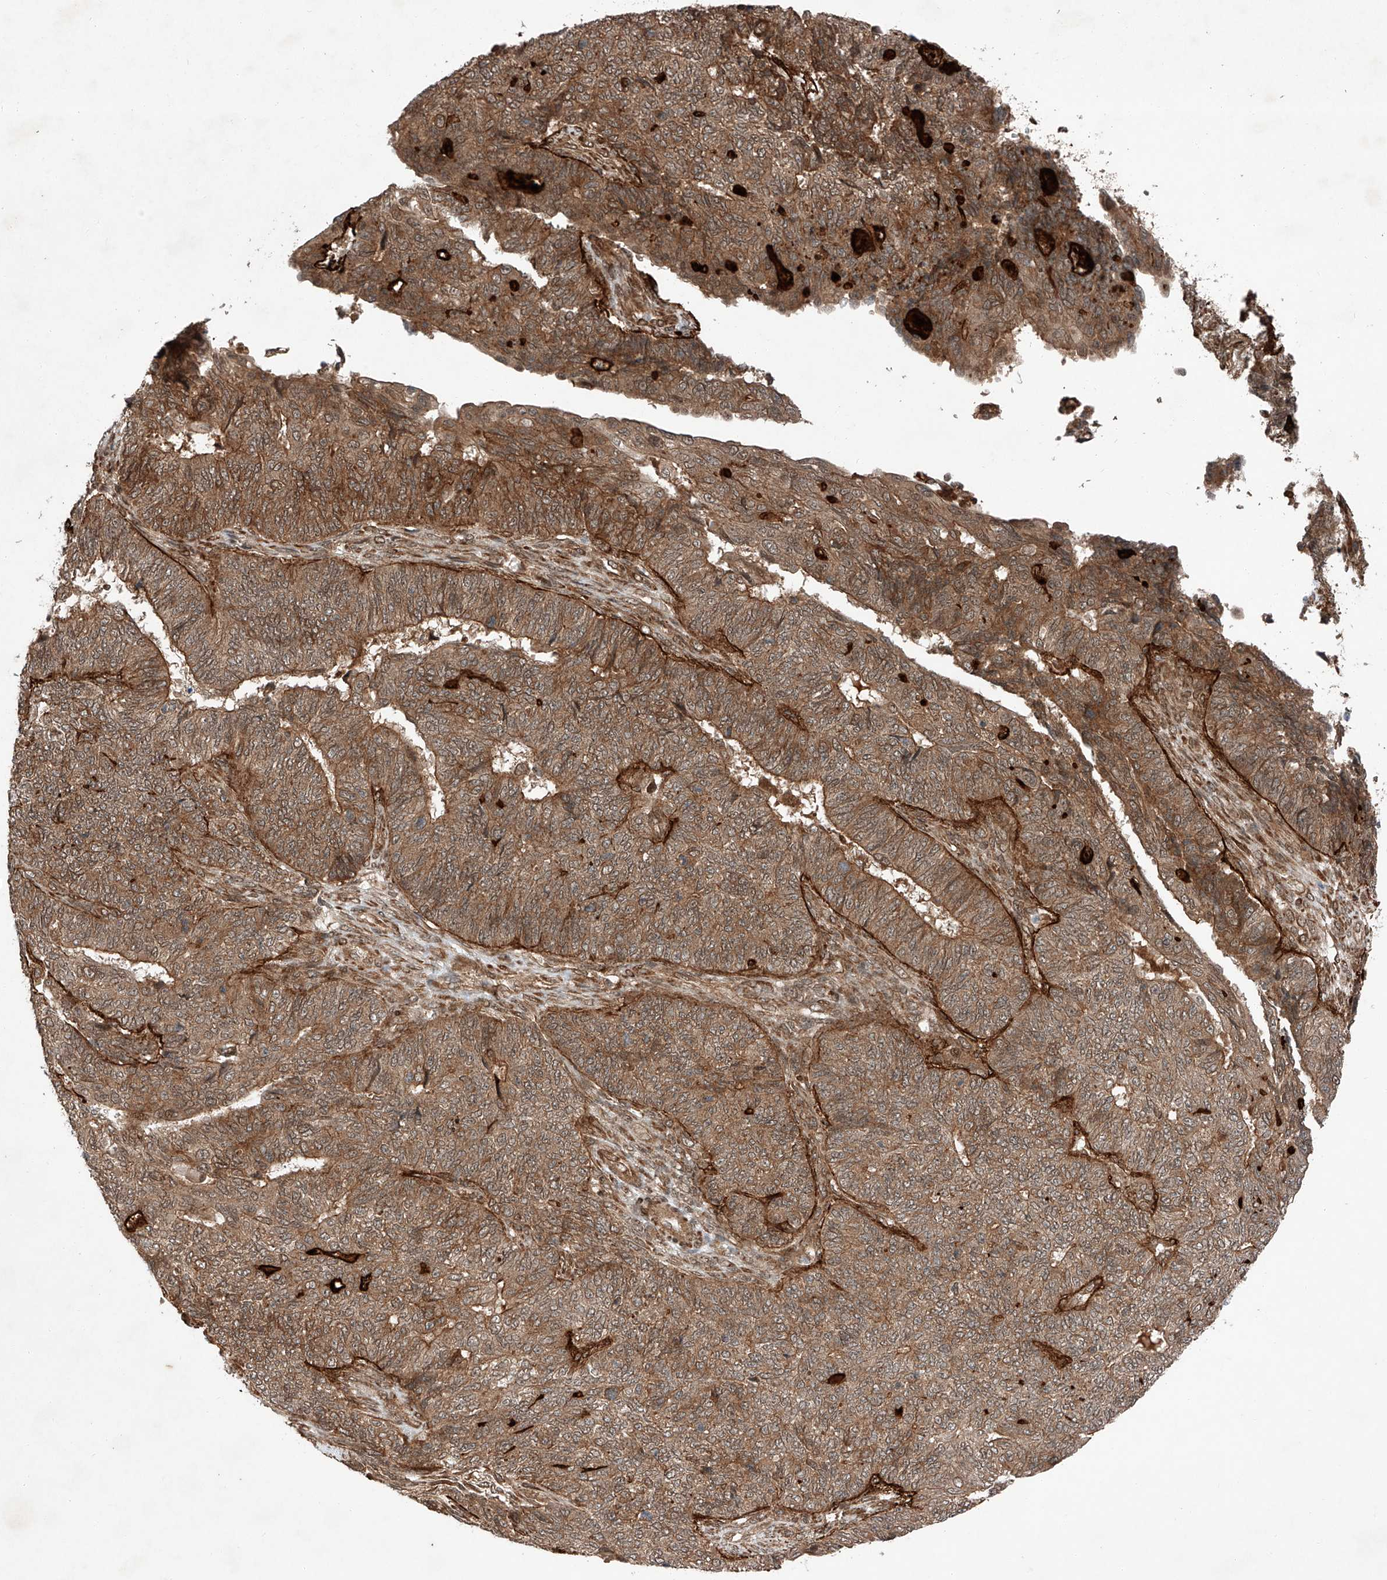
{"staining": {"intensity": "moderate", "quantity": "25%-75%", "location": "cytoplasmic/membranous"}, "tissue": "endometrial cancer", "cell_type": "Tumor cells", "image_type": "cancer", "snomed": [{"axis": "morphology", "description": "Adenocarcinoma, NOS"}, {"axis": "topography", "description": "Endometrium"}], "caption": "Protein analysis of endometrial cancer tissue reveals moderate cytoplasmic/membranous staining in approximately 25%-75% of tumor cells.", "gene": "ZFP28", "patient": {"sex": "female", "age": 32}}